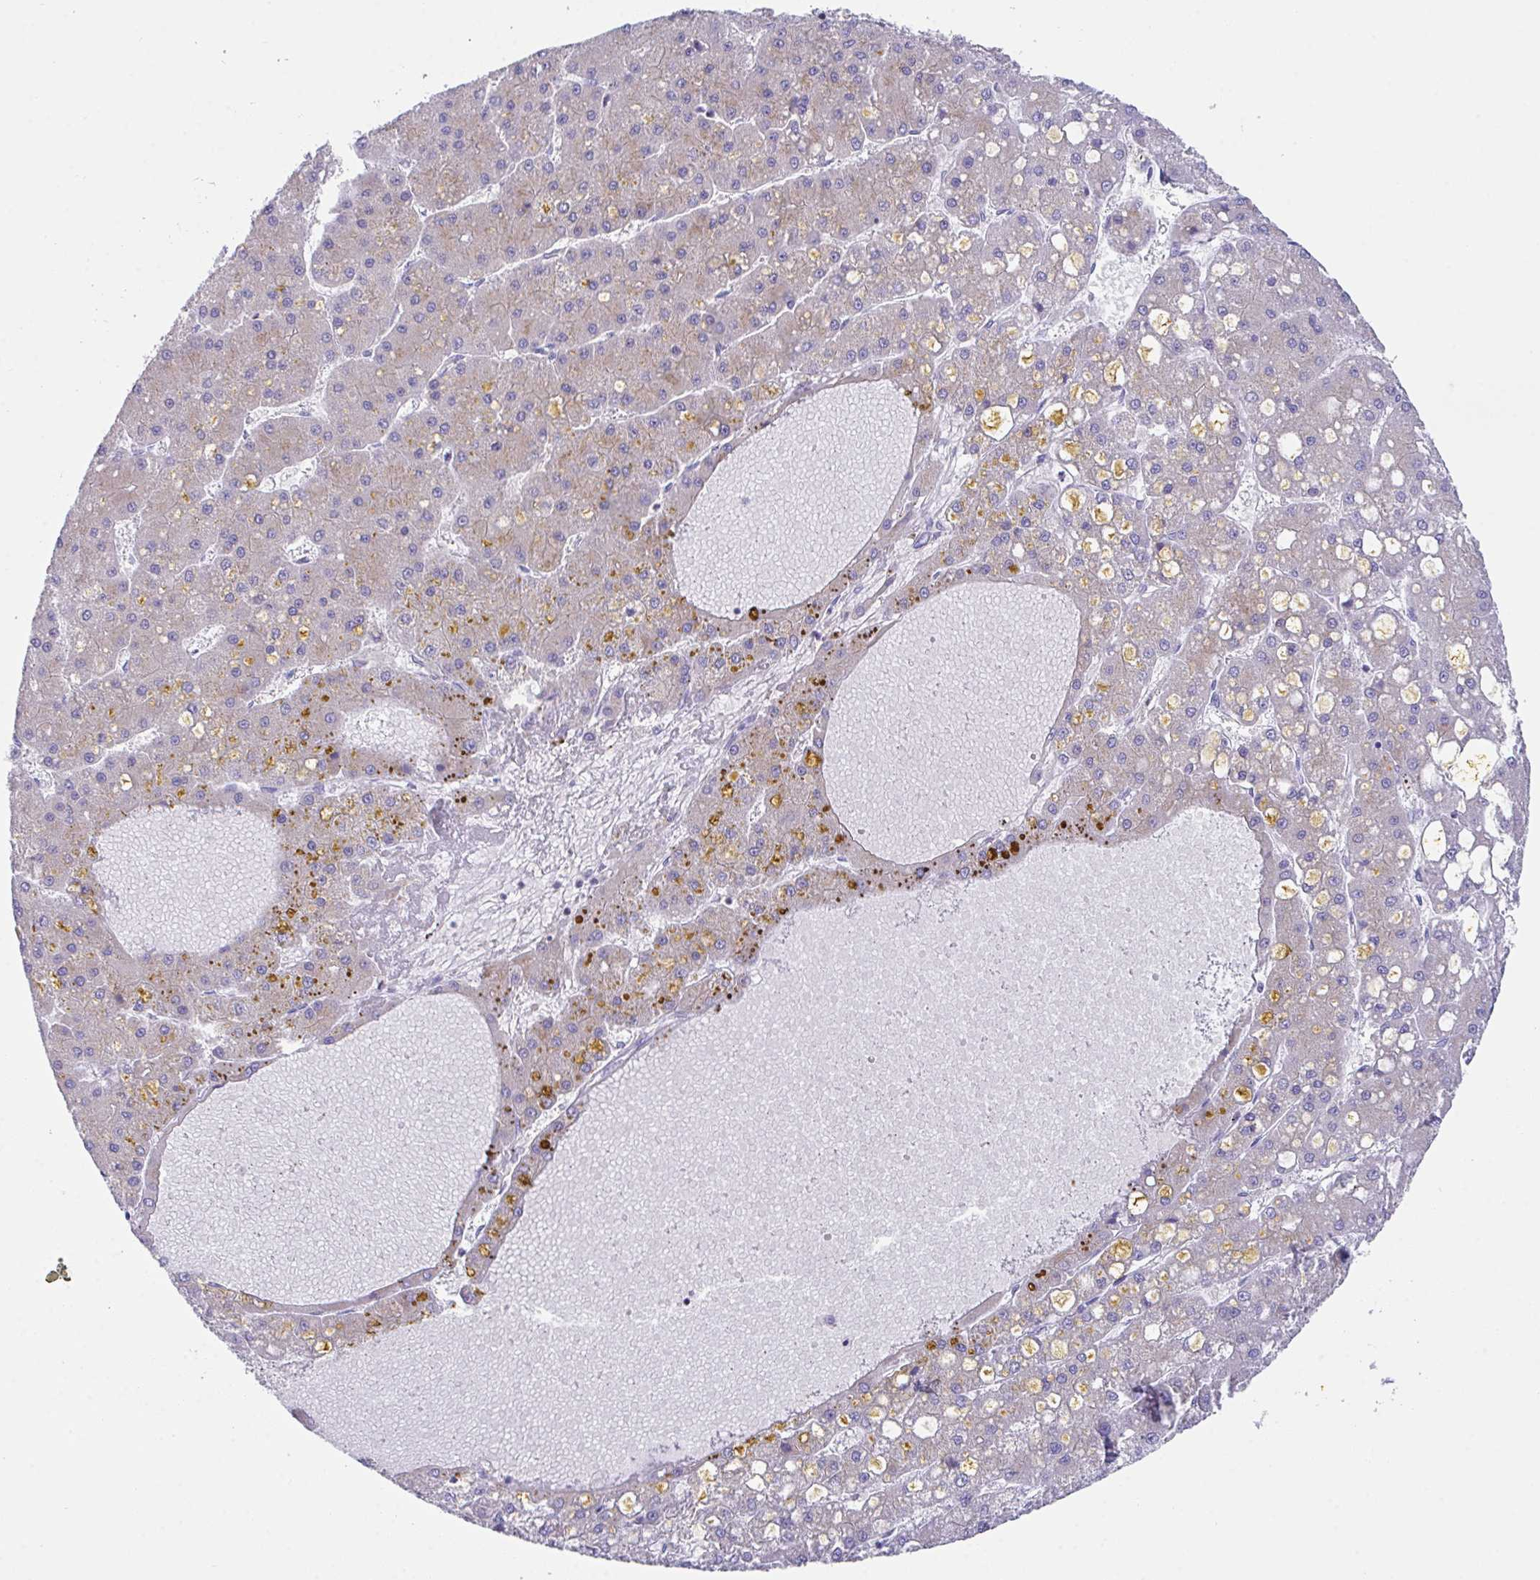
{"staining": {"intensity": "negative", "quantity": "none", "location": "none"}, "tissue": "liver cancer", "cell_type": "Tumor cells", "image_type": "cancer", "snomed": [{"axis": "morphology", "description": "Carcinoma, Hepatocellular, NOS"}, {"axis": "topography", "description": "Liver"}], "caption": "High power microscopy photomicrograph of an immunohistochemistry (IHC) image of hepatocellular carcinoma (liver), revealing no significant positivity in tumor cells.", "gene": "MIA3", "patient": {"sex": "male", "age": 67}}